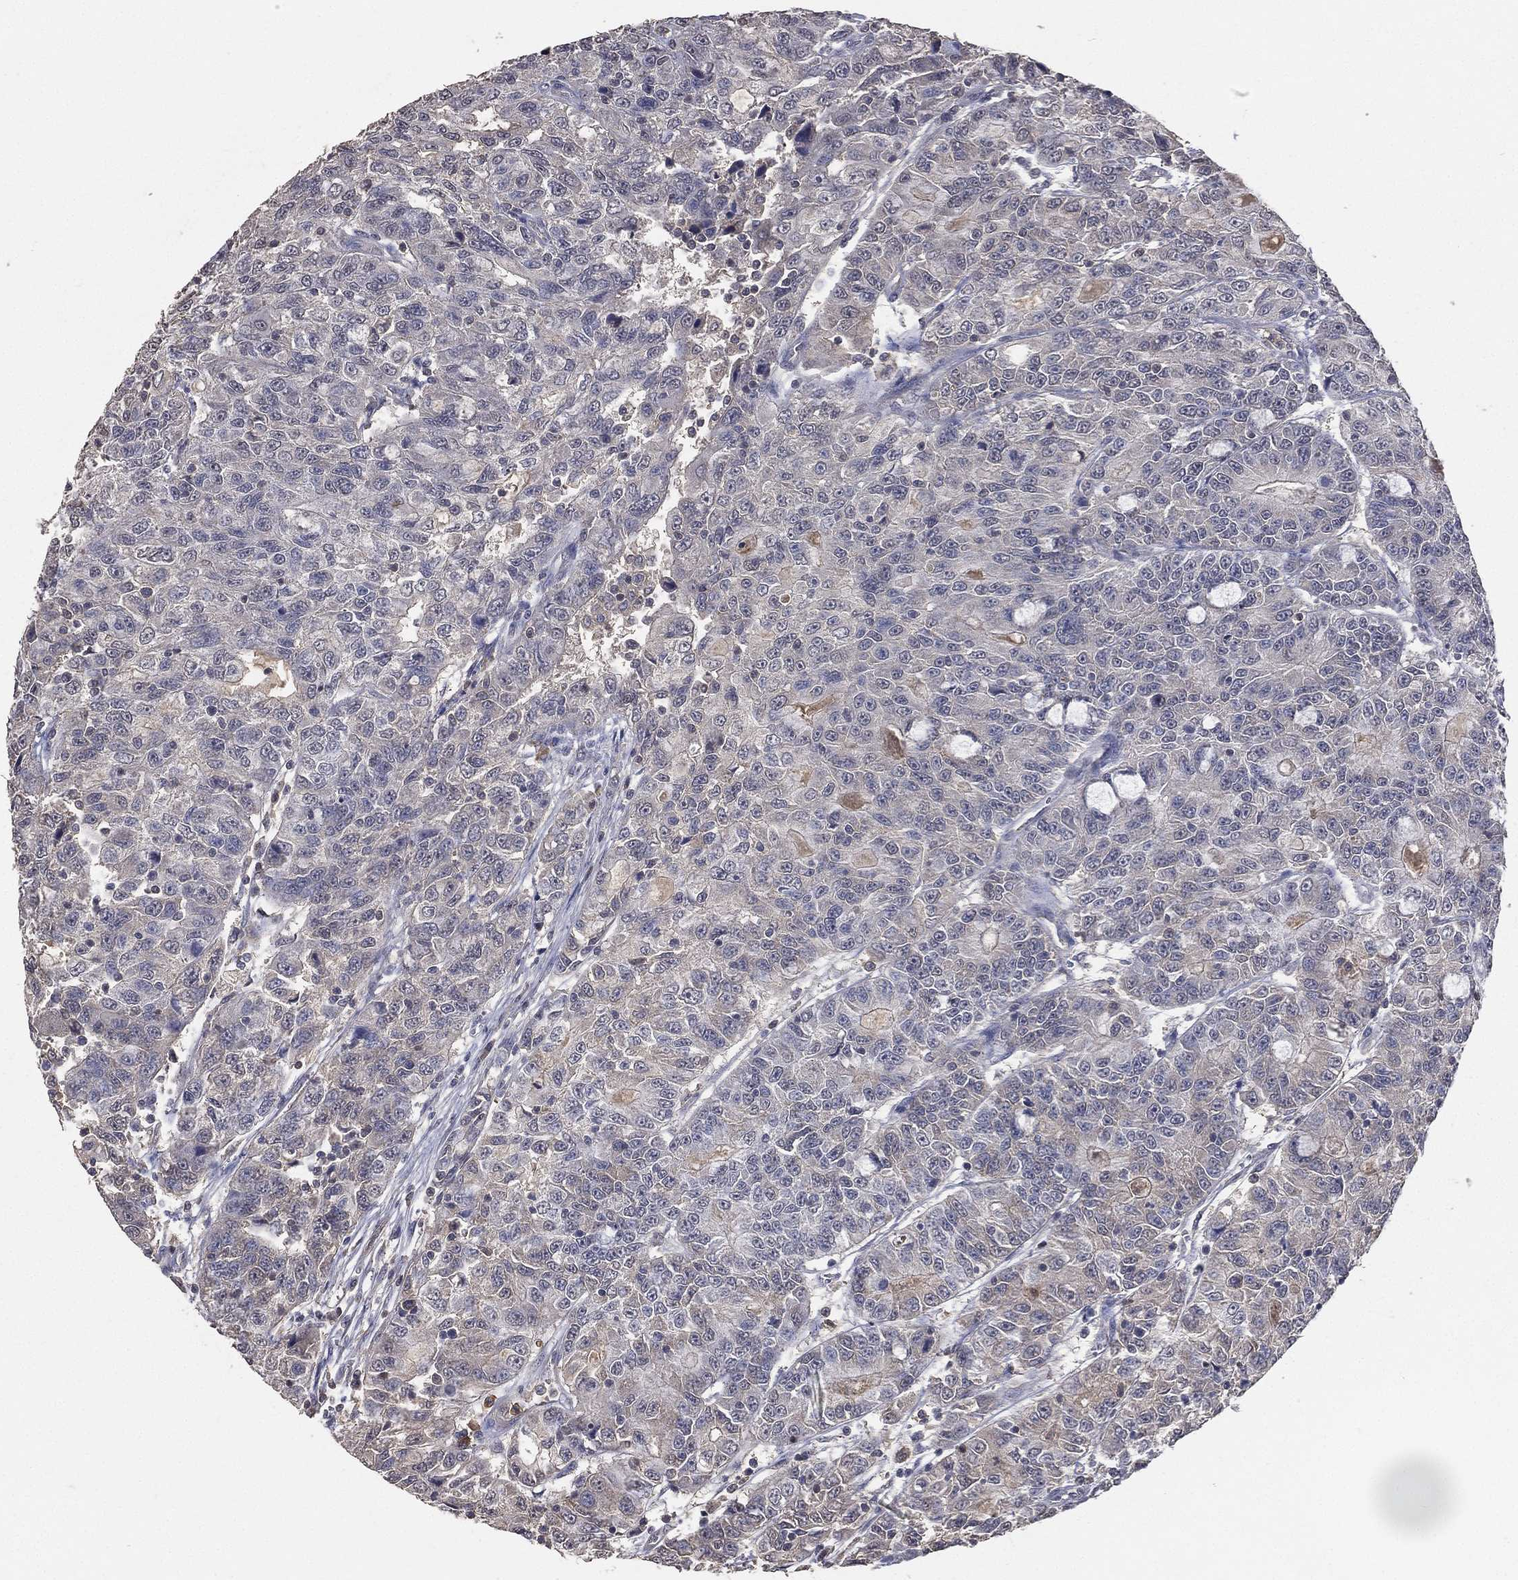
{"staining": {"intensity": "negative", "quantity": "none", "location": "none"}, "tissue": "urothelial cancer", "cell_type": "Tumor cells", "image_type": "cancer", "snomed": [{"axis": "morphology", "description": "Urothelial carcinoma, NOS"}, {"axis": "morphology", "description": "Urothelial carcinoma, High grade"}, {"axis": "topography", "description": "Urinary bladder"}], "caption": "Transitional cell carcinoma was stained to show a protein in brown. There is no significant staining in tumor cells. (DAB immunohistochemistry (IHC) with hematoxylin counter stain).", "gene": "SNAP25", "patient": {"sex": "female", "age": 73}}